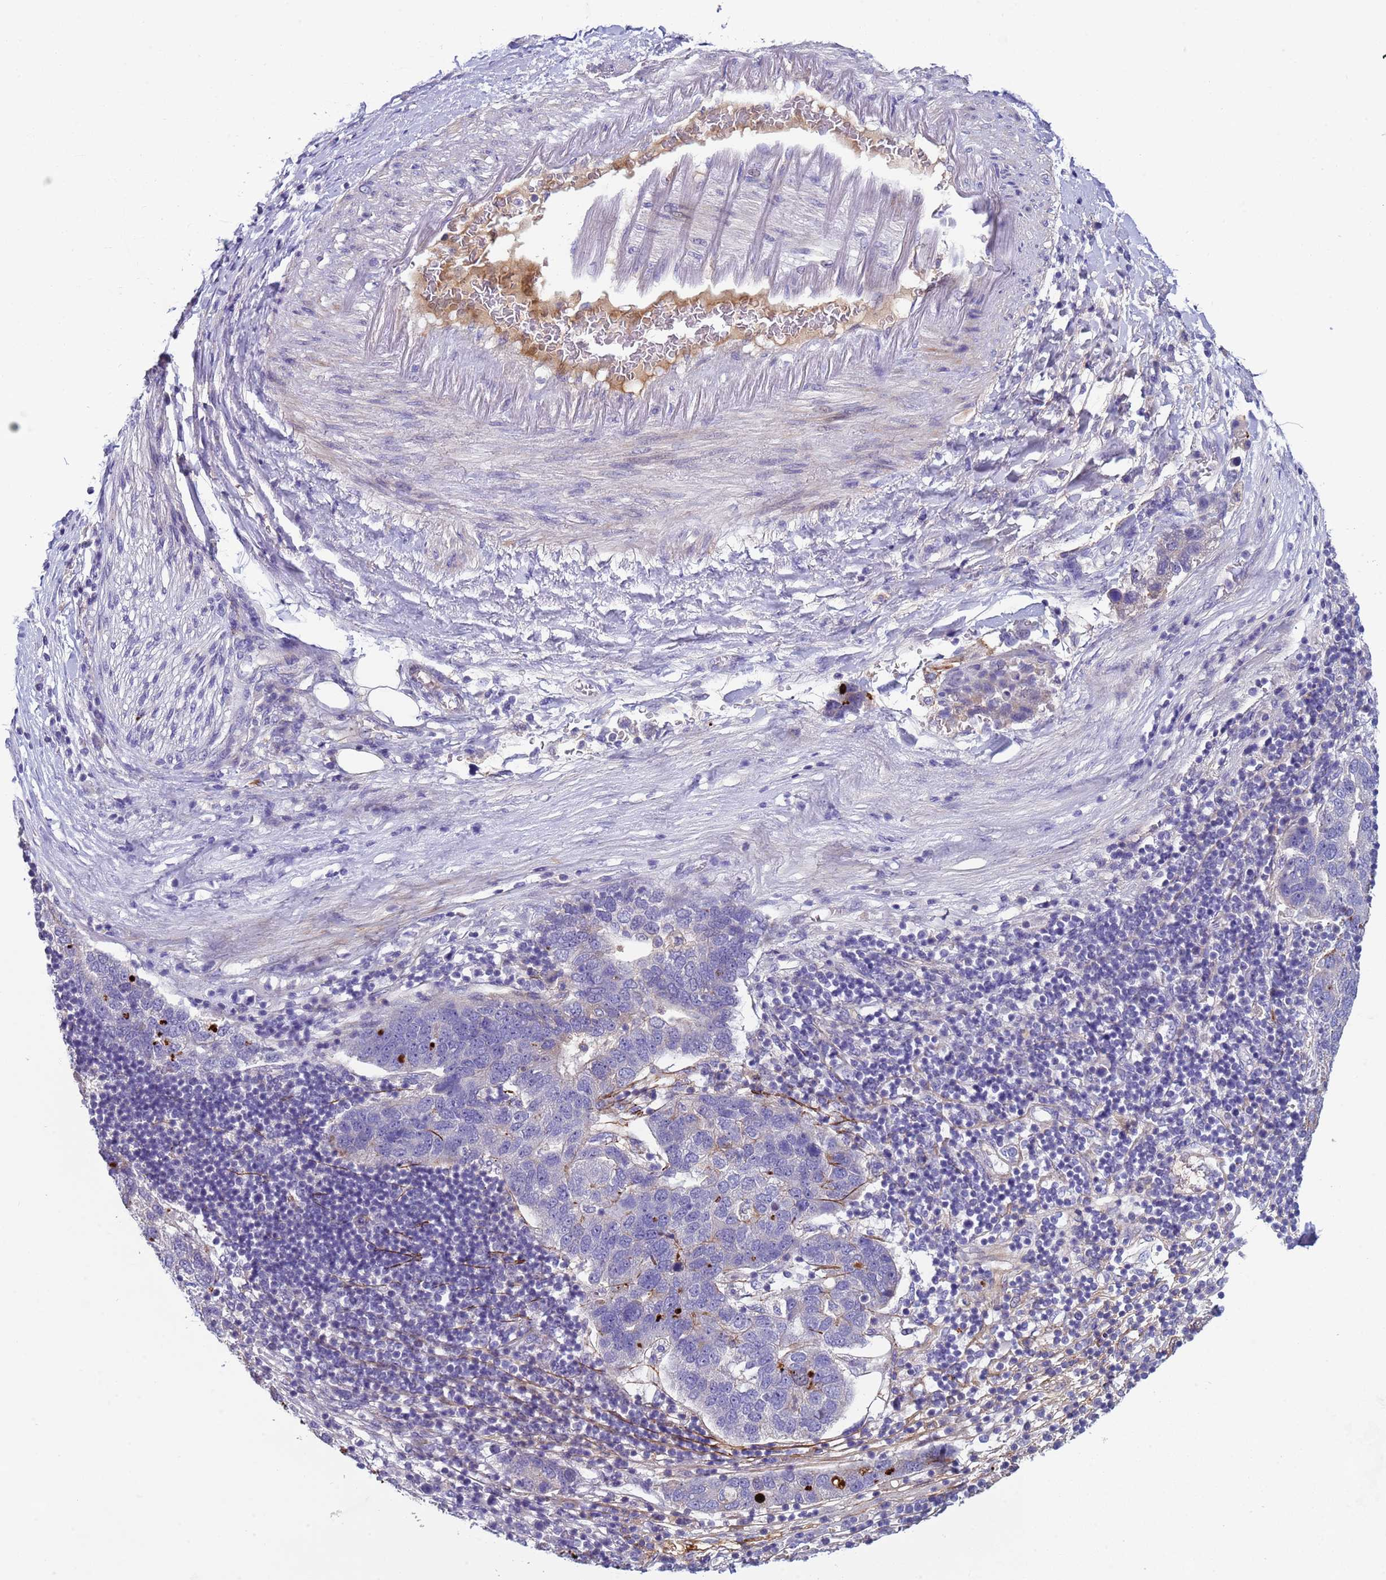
{"staining": {"intensity": "negative", "quantity": "none", "location": "none"}, "tissue": "pancreatic cancer", "cell_type": "Tumor cells", "image_type": "cancer", "snomed": [{"axis": "morphology", "description": "Adenocarcinoma, NOS"}, {"axis": "topography", "description": "Pancreas"}], "caption": "The IHC image has no significant staining in tumor cells of pancreatic adenocarcinoma tissue.", "gene": "TRIM51", "patient": {"sex": "female", "age": 61}}